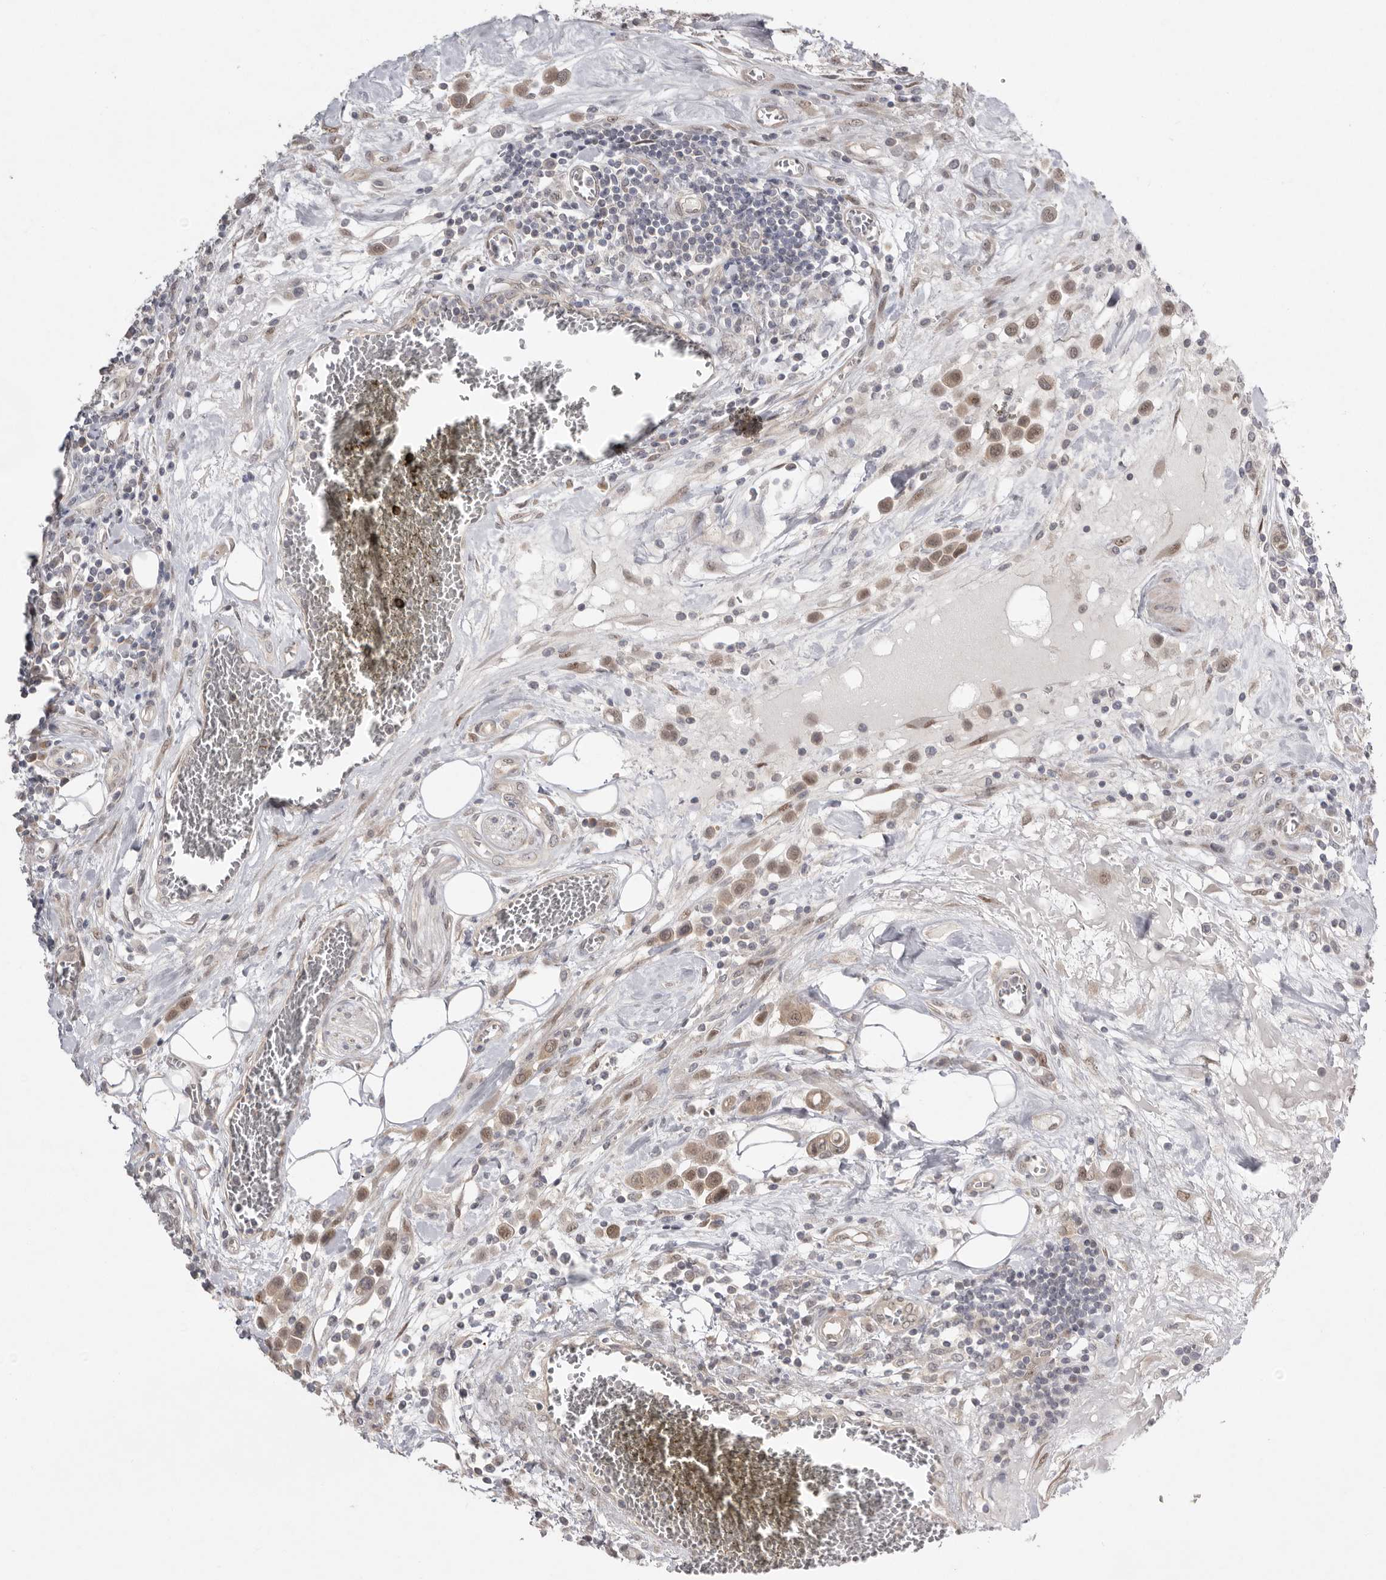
{"staining": {"intensity": "weak", "quantity": ">75%", "location": "cytoplasmic/membranous,nuclear"}, "tissue": "urothelial cancer", "cell_type": "Tumor cells", "image_type": "cancer", "snomed": [{"axis": "morphology", "description": "Urothelial carcinoma, High grade"}, {"axis": "topography", "description": "Urinary bladder"}], "caption": "Urothelial carcinoma (high-grade) stained for a protein (brown) exhibits weak cytoplasmic/membranous and nuclear positive positivity in approximately >75% of tumor cells.", "gene": "NSUN4", "patient": {"sex": "male", "age": 50}}